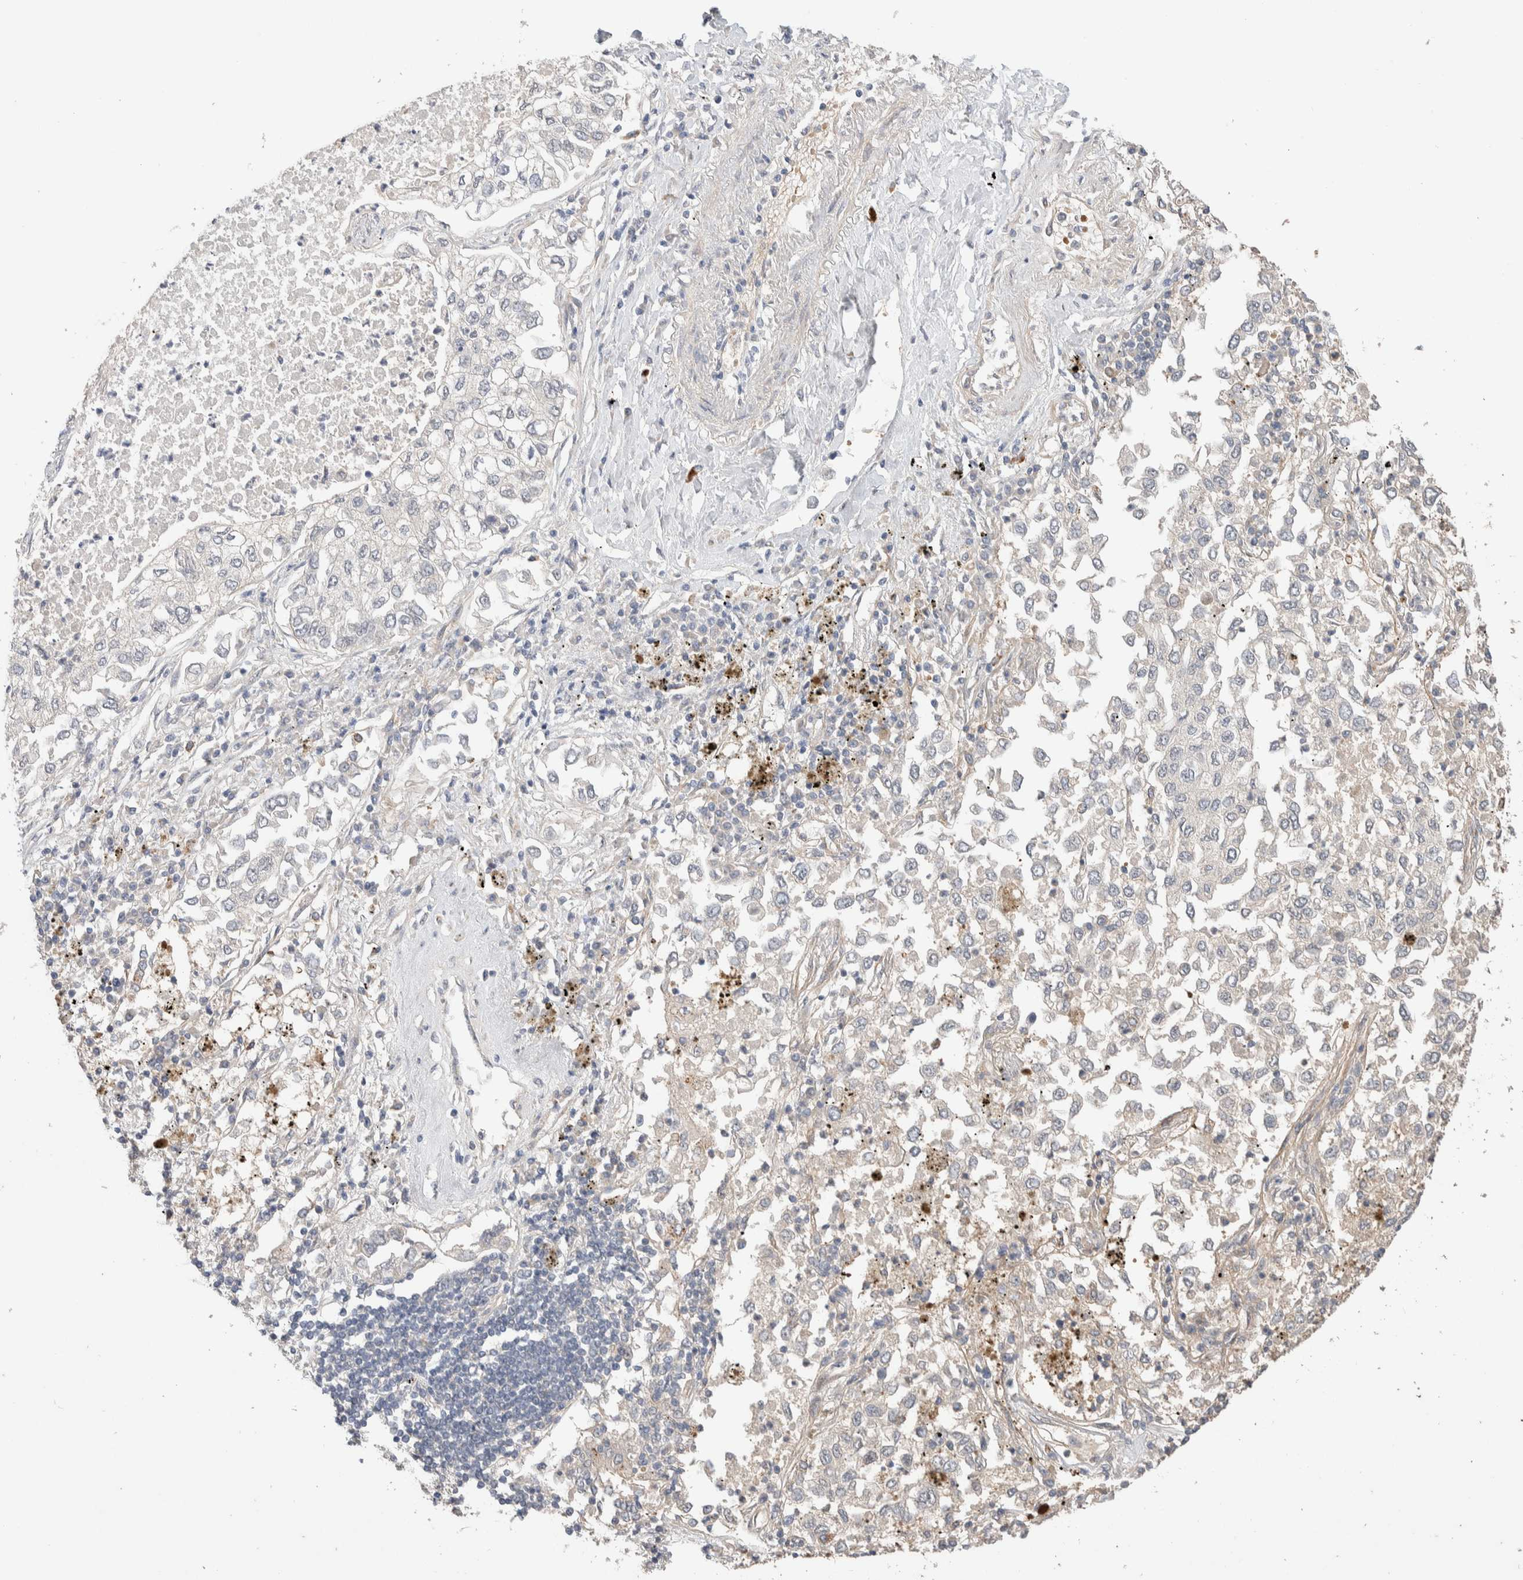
{"staining": {"intensity": "negative", "quantity": "none", "location": "none"}, "tissue": "lung cancer", "cell_type": "Tumor cells", "image_type": "cancer", "snomed": [{"axis": "morphology", "description": "Inflammation, NOS"}, {"axis": "morphology", "description": "Adenocarcinoma, NOS"}, {"axis": "topography", "description": "Lung"}], "caption": "This is a photomicrograph of IHC staining of adenocarcinoma (lung), which shows no positivity in tumor cells.", "gene": "CASK", "patient": {"sex": "male", "age": 63}}